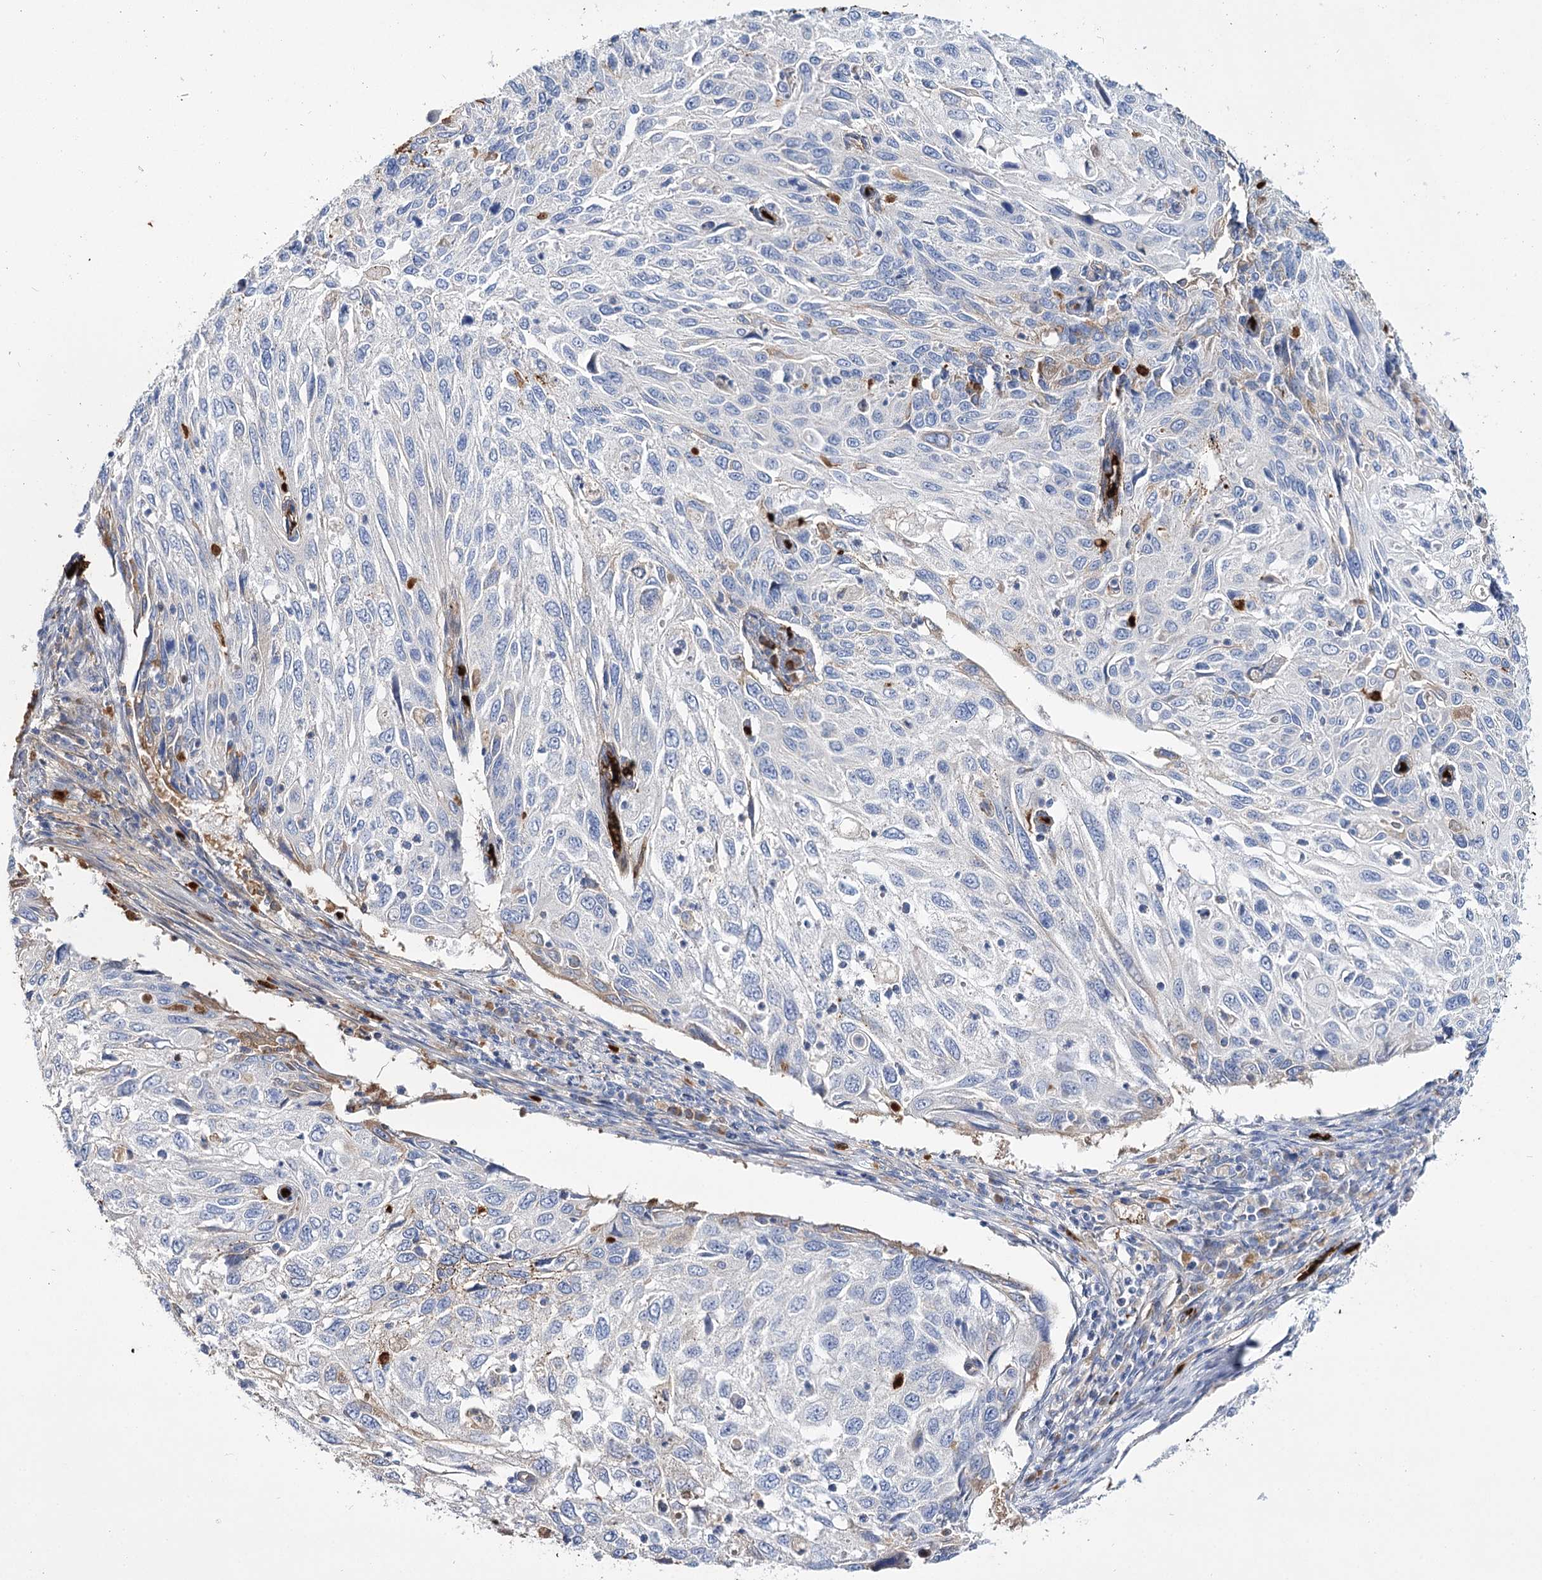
{"staining": {"intensity": "weak", "quantity": "<25%", "location": "cytoplasmic/membranous"}, "tissue": "cervical cancer", "cell_type": "Tumor cells", "image_type": "cancer", "snomed": [{"axis": "morphology", "description": "Squamous cell carcinoma, NOS"}, {"axis": "topography", "description": "Cervix"}], "caption": "DAB (3,3'-diaminobenzidine) immunohistochemical staining of cervical cancer (squamous cell carcinoma) reveals no significant expression in tumor cells.", "gene": "GBF1", "patient": {"sex": "female", "age": 70}}